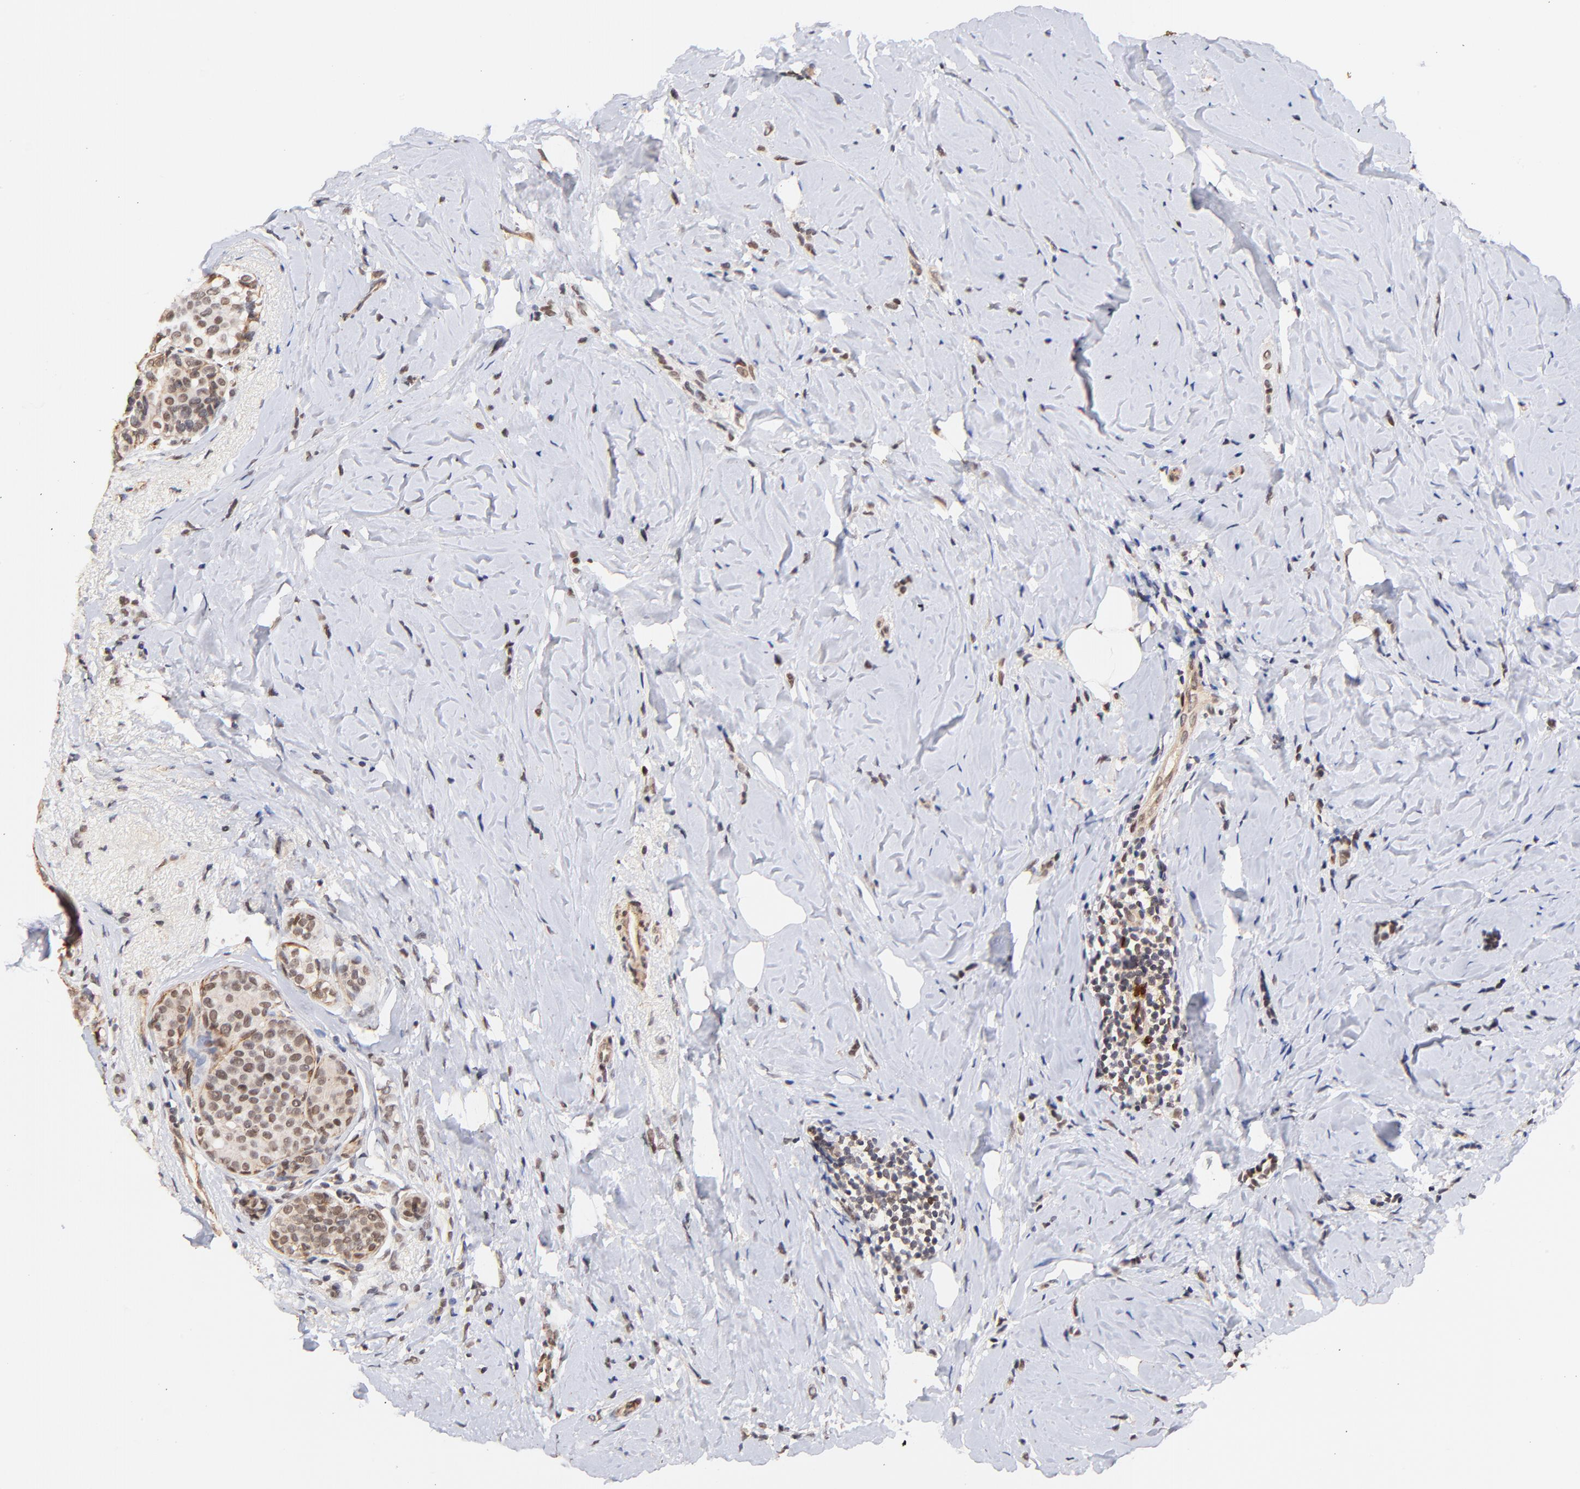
{"staining": {"intensity": "weak", "quantity": ">75%", "location": "nuclear"}, "tissue": "breast cancer", "cell_type": "Tumor cells", "image_type": "cancer", "snomed": [{"axis": "morphology", "description": "Lobular carcinoma"}, {"axis": "topography", "description": "Breast"}], "caption": "About >75% of tumor cells in breast lobular carcinoma show weak nuclear protein staining as visualized by brown immunohistochemical staining.", "gene": "ZFP92", "patient": {"sex": "female", "age": 64}}